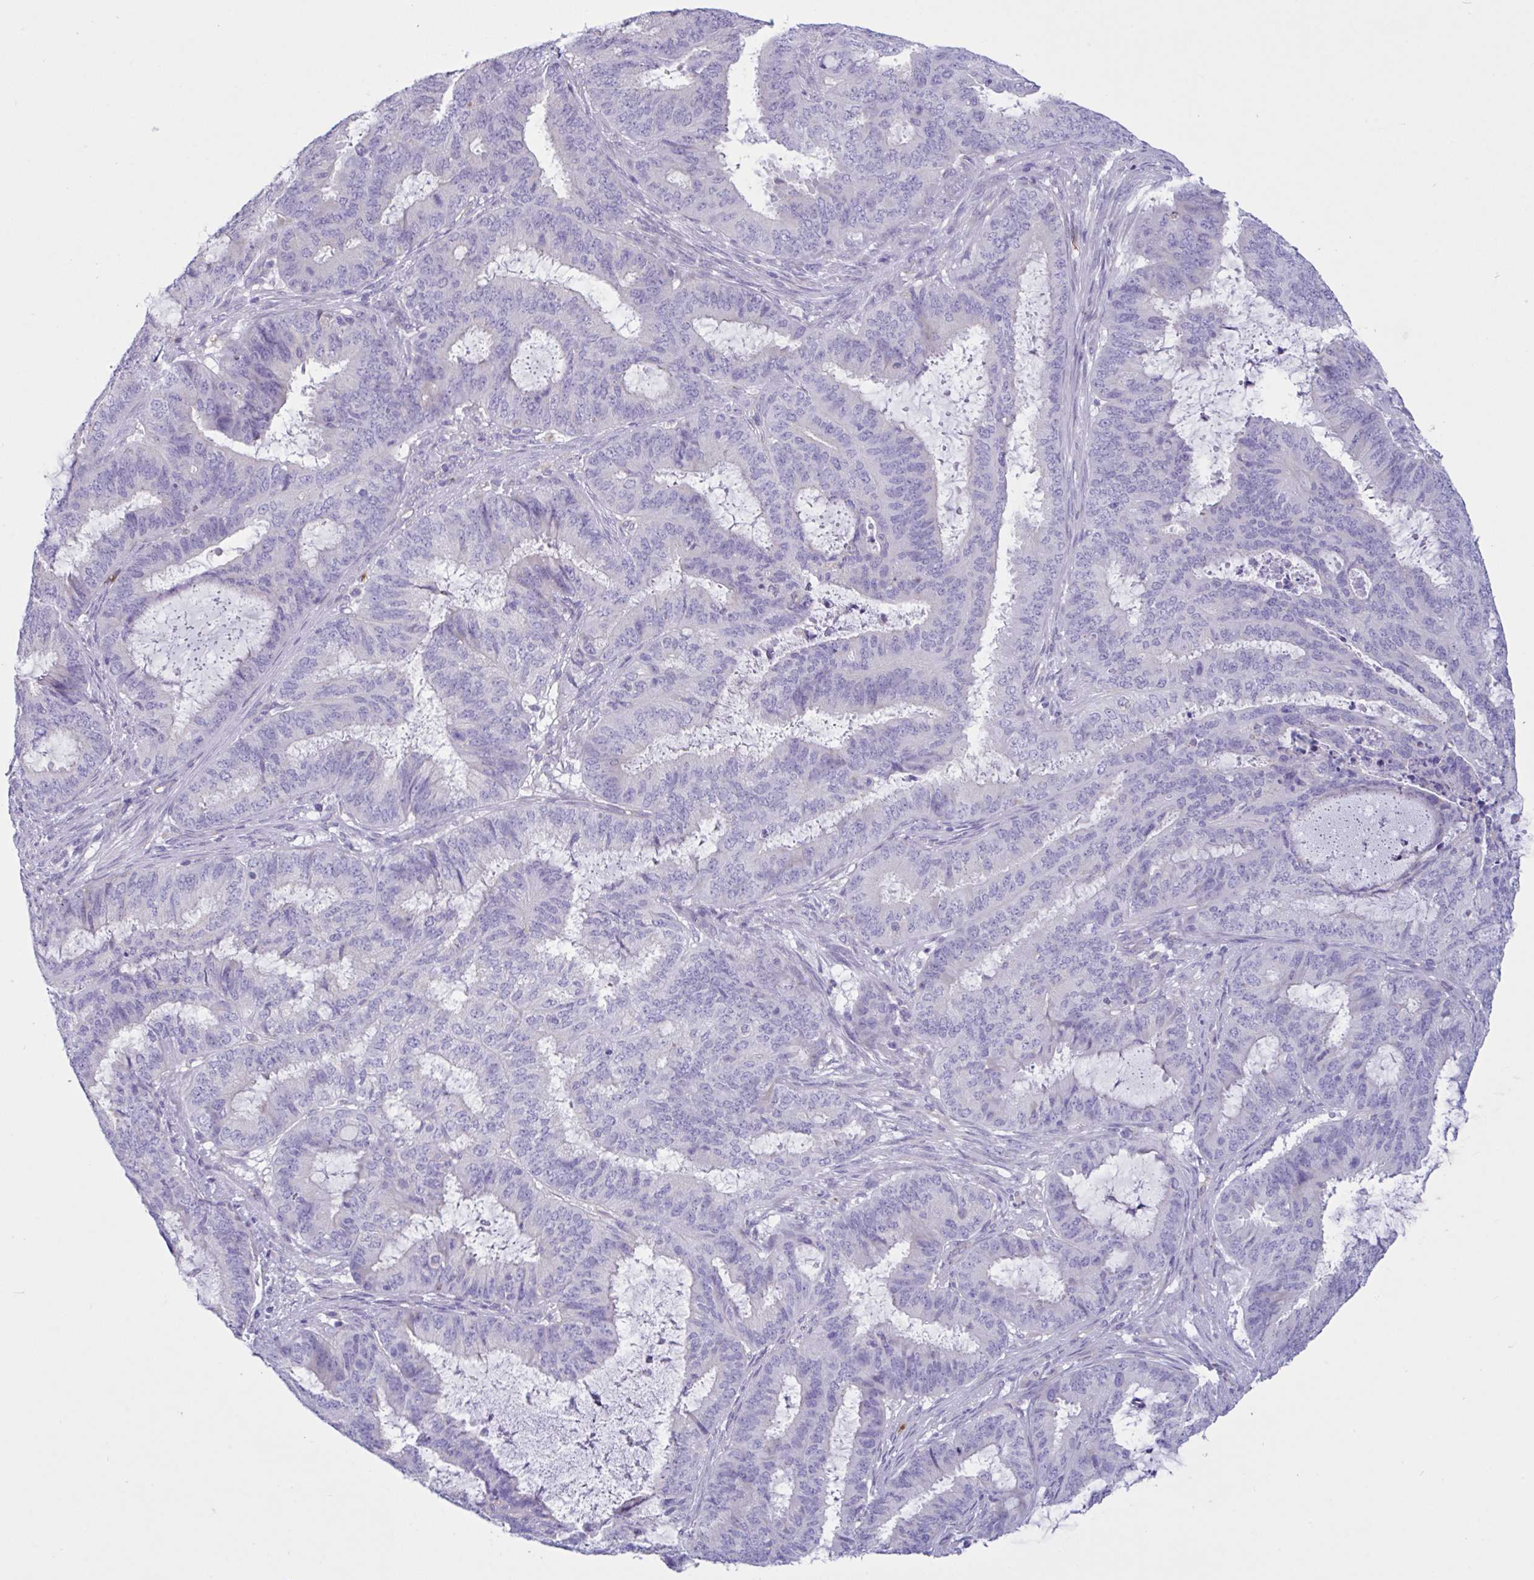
{"staining": {"intensity": "negative", "quantity": "none", "location": "none"}, "tissue": "endometrial cancer", "cell_type": "Tumor cells", "image_type": "cancer", "snomed": [{"axis": "morphology", "description": "Adenocarcinoma, NOS"}, {"axis": "topography", "description": "Endometrium"}], "caption": "This is a photomicrograph of IHC staining of endometrial cancer (adenocarcinoma), which shows no expression in tumor cells. (Brightfield microscopy of DAB (3,3'-diaminobenzidine) immunohistochemistry at high magnification).", "gene": "RPL22L1", "patient": {"sex": "female", "age": 51}}